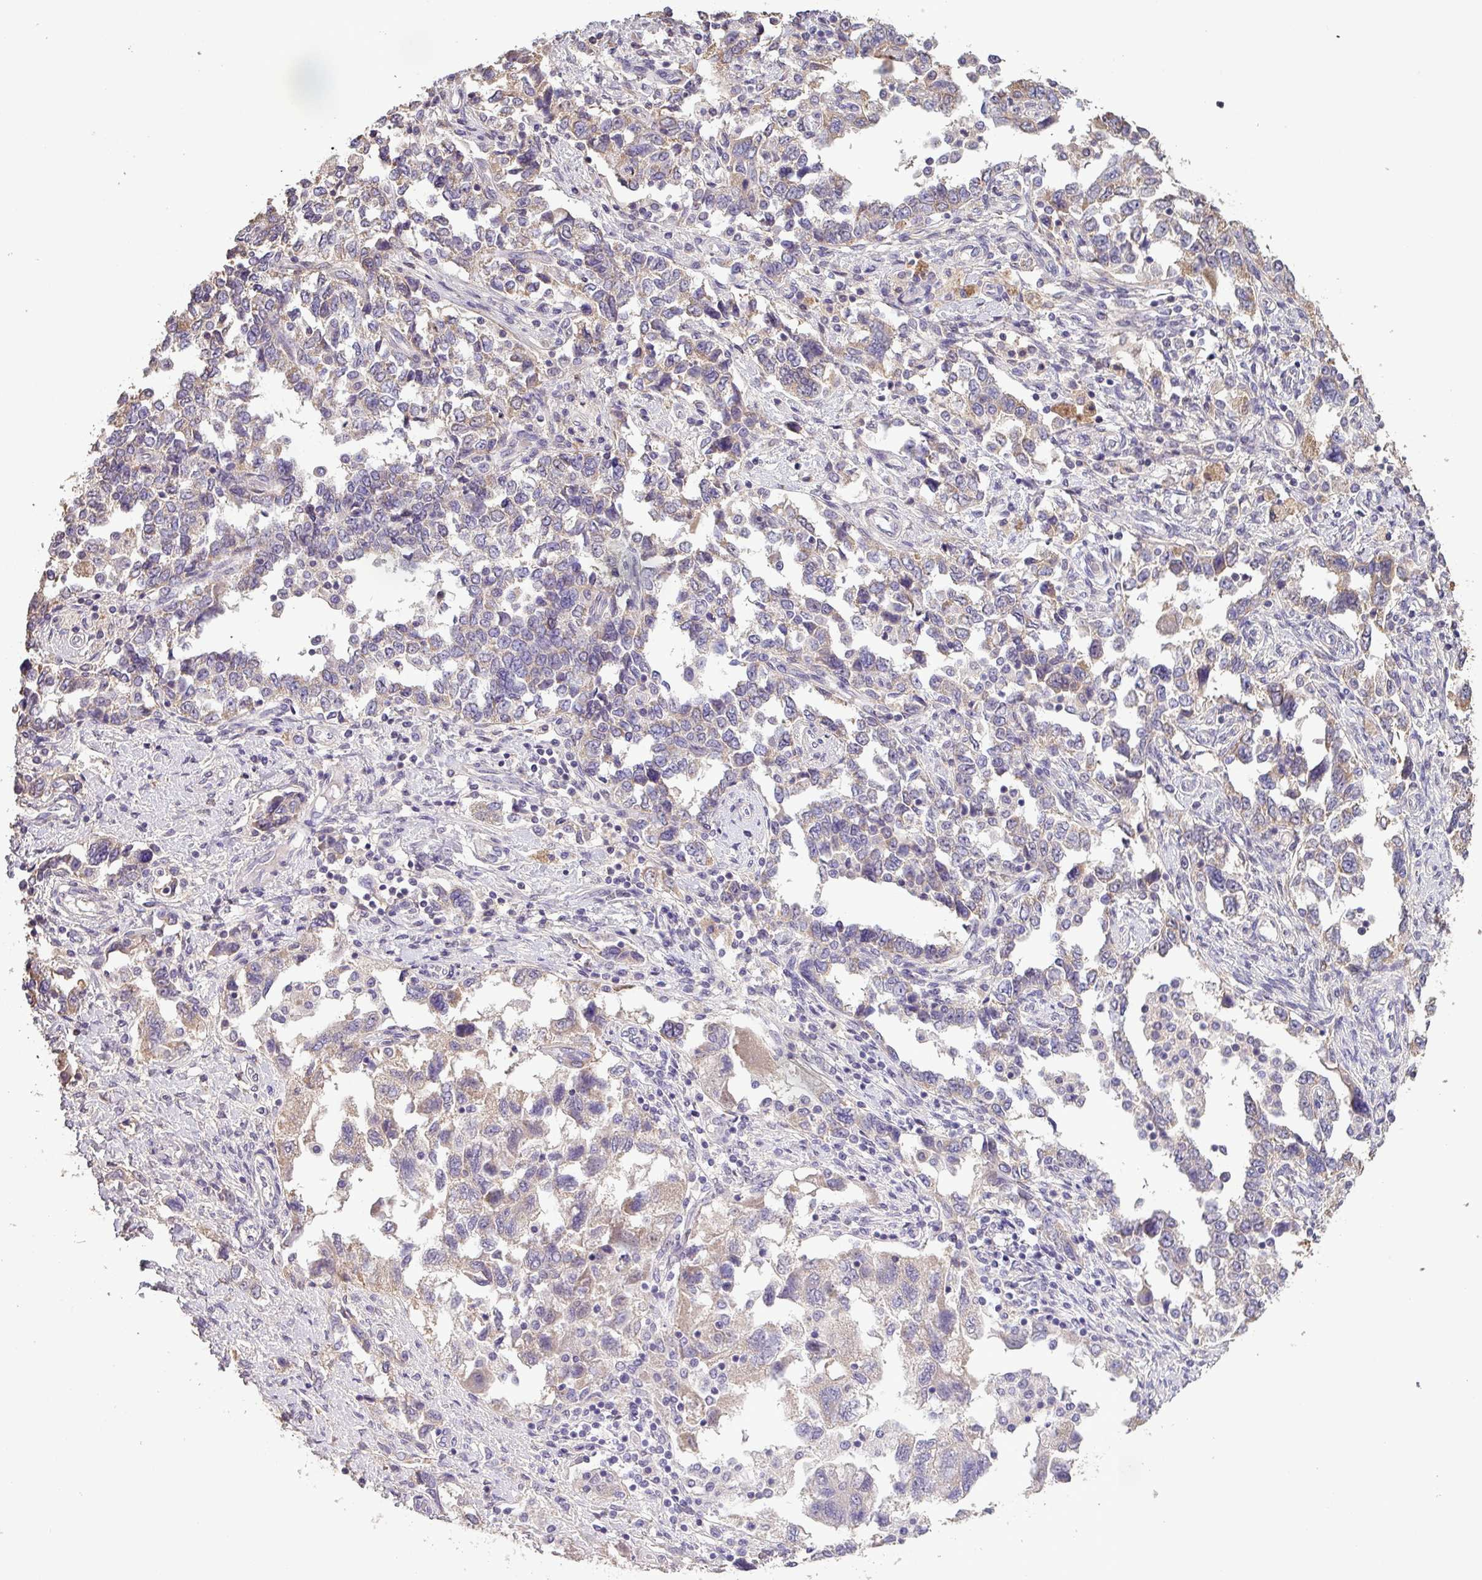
{"staining": {"intensity": "weak", "quantity": "25%-75%", "location": "cytoplasmic/membranous"}, "tissue": "ovarian cancer", "cell_type": "Tumor cells", "image_type": "cancer", "snomed": [{"axis": "morphology", "description": "Carcinoma, NOS"}, {"axis": "morphology", "description": "Cystadenocarcinoma, serous, NOS"}, {"axis": "topography", "description": "Ovary"}], "caption": "Immunohistochemical staining of human carcinoma (ovarian) reveals low levels of weak cytoplasmic/membranous protein positivity in about 25%-75% of tumor cells.", "gene": "ISLR", "patient": {"sex": "female", "age": 69}}